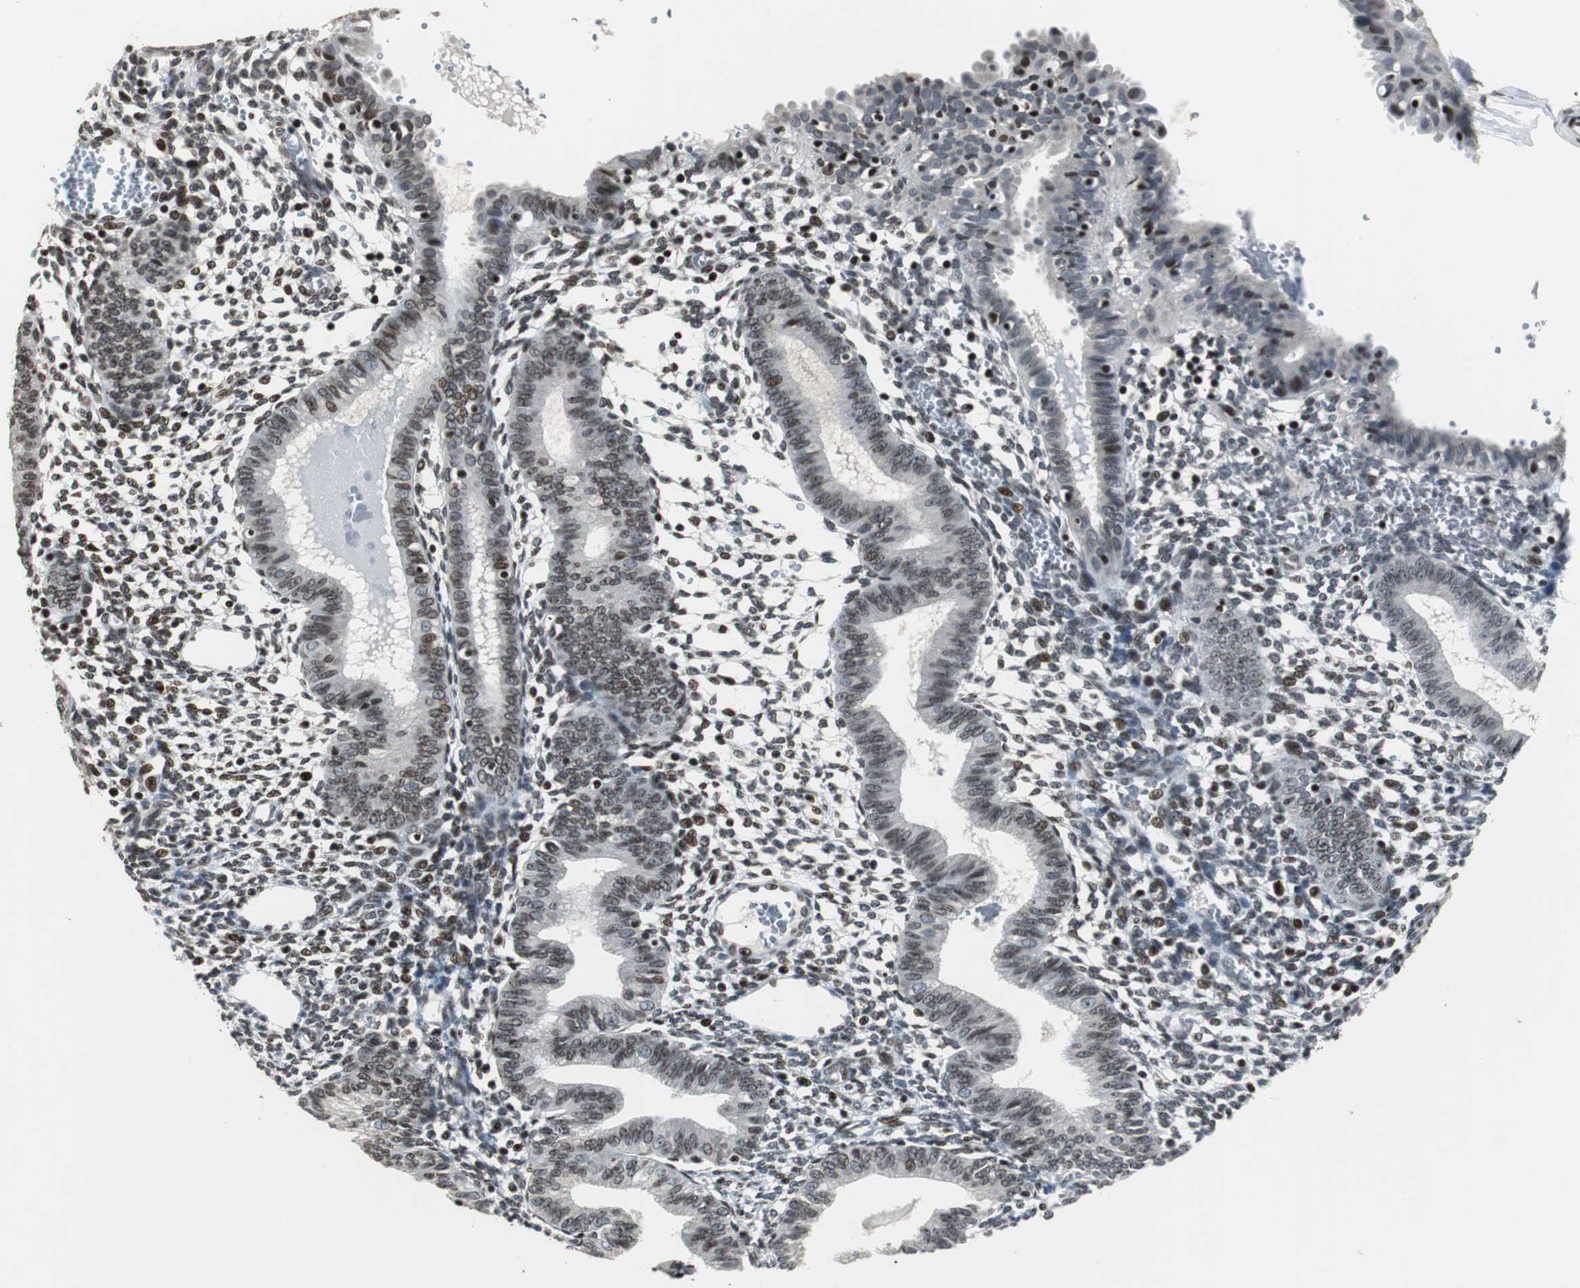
{"staining": {"intensity": "strong", "quantity": ">75%", "location": "nuclear"}, "tissue": "endometrium", "cell_type": "Cells in endometrial stroma", "image_type": "normal", "snomed": [{"axis": "morphology", "description": "Normal tissue, NOS"}, {"axis": "topography", "description": "Endometrium"}], "caption": "Immunohistochemical staining of normal human endometrium displays high levels of strong nuclear expression in about >75% of cells in endometrial stroma. (DAB = brown stain, brightfield microscopy at high magnification).", "gene": "PAXIP1", "patient": {"sex": "female", "age": 61}}